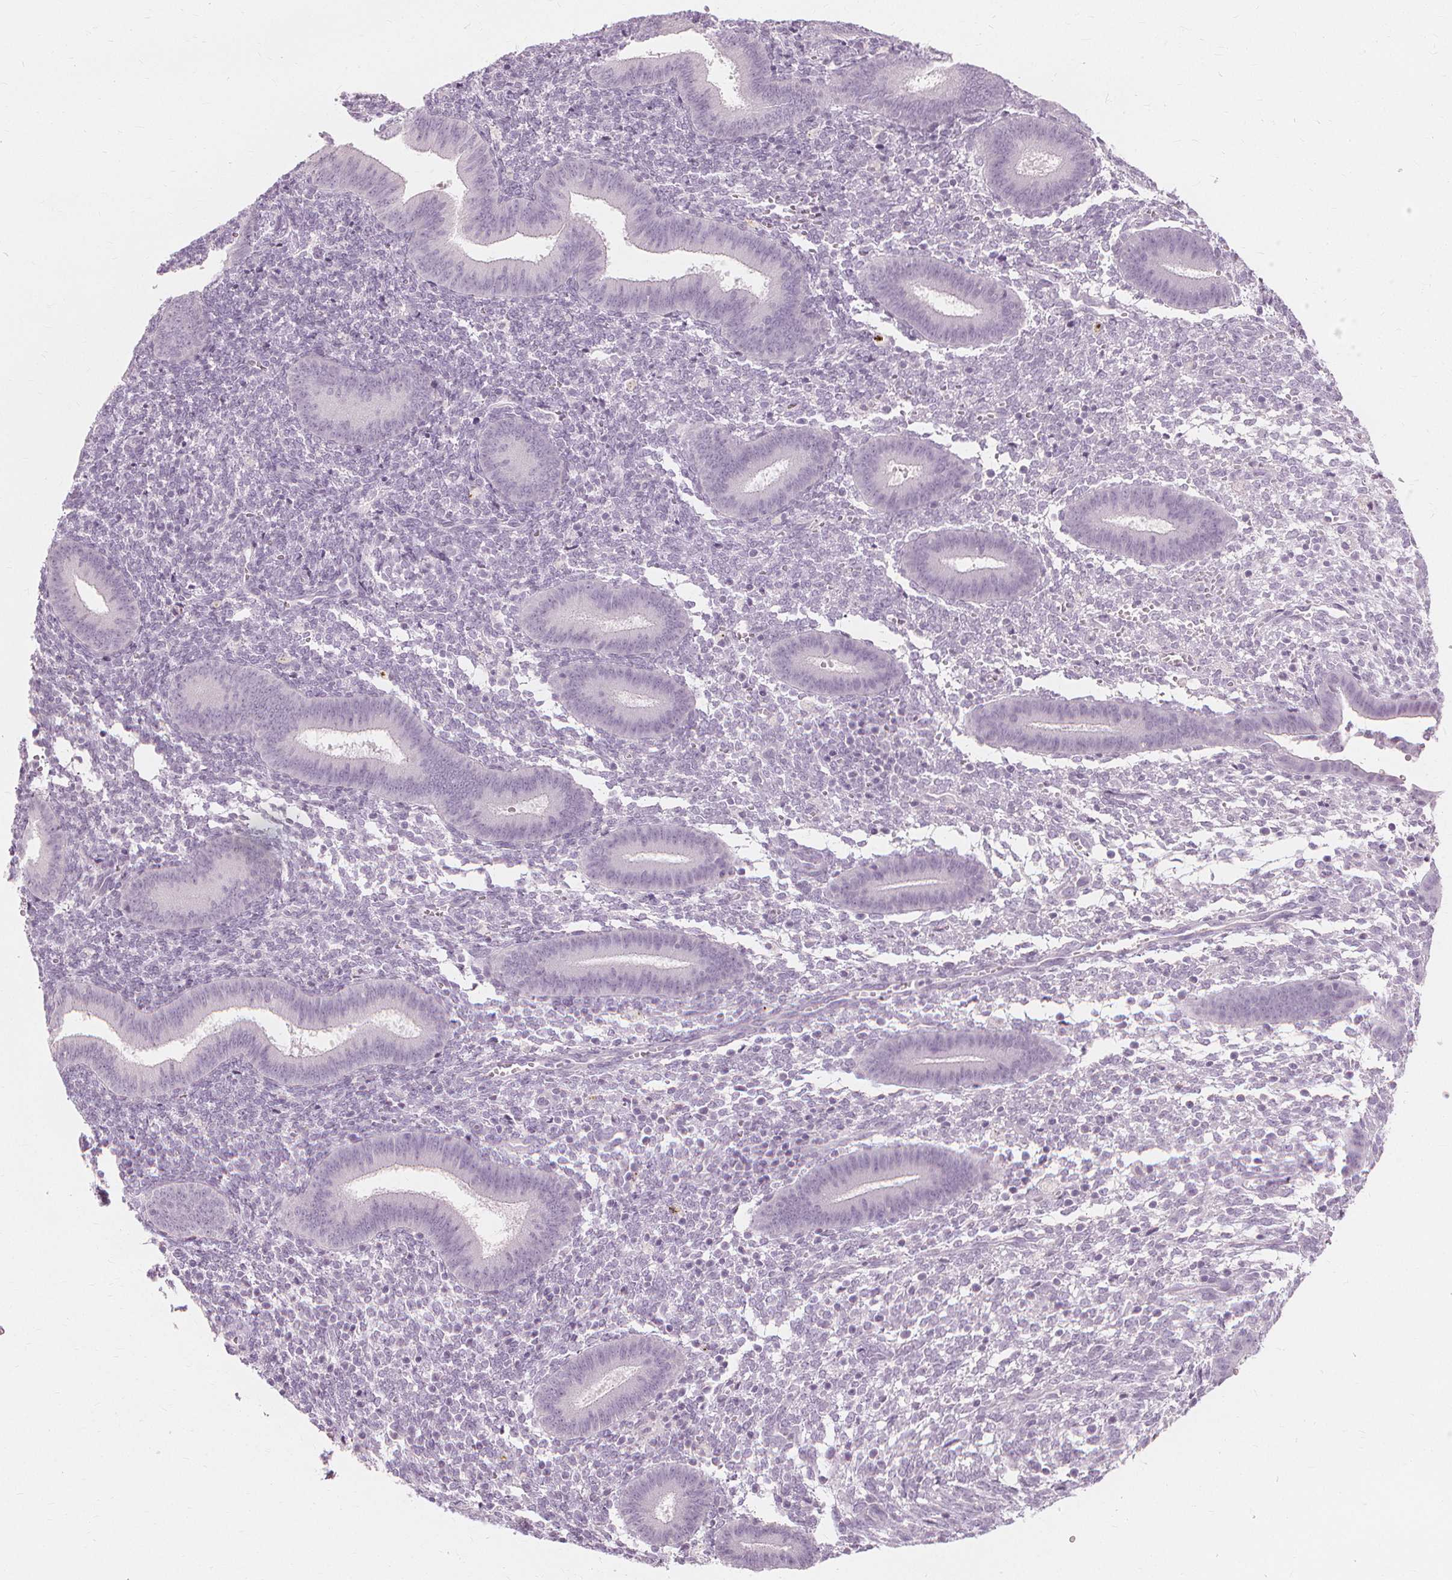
{"staining": {"intensity": "negative", "quantity": "none", "location": "none"}, "tissue": "endometrium", "cell_type": "Cells in endometrial stroma", "image_type": "normal", "snomed": [{"axis": "morphology", "description": "Normal tissue, NOS"}, {"axis": "topography", "description": "Endometrium"}], "caption": "A photomicrograph of human endometrium is negative for staining in cells in endometrial stroma. (Stains: DAB IHC with hematoxylin counter stain, Microscopy: brightfield microscopy at high magnification).", "gene": "MUC12", "patient": {"sex": "female", "age": 25}}